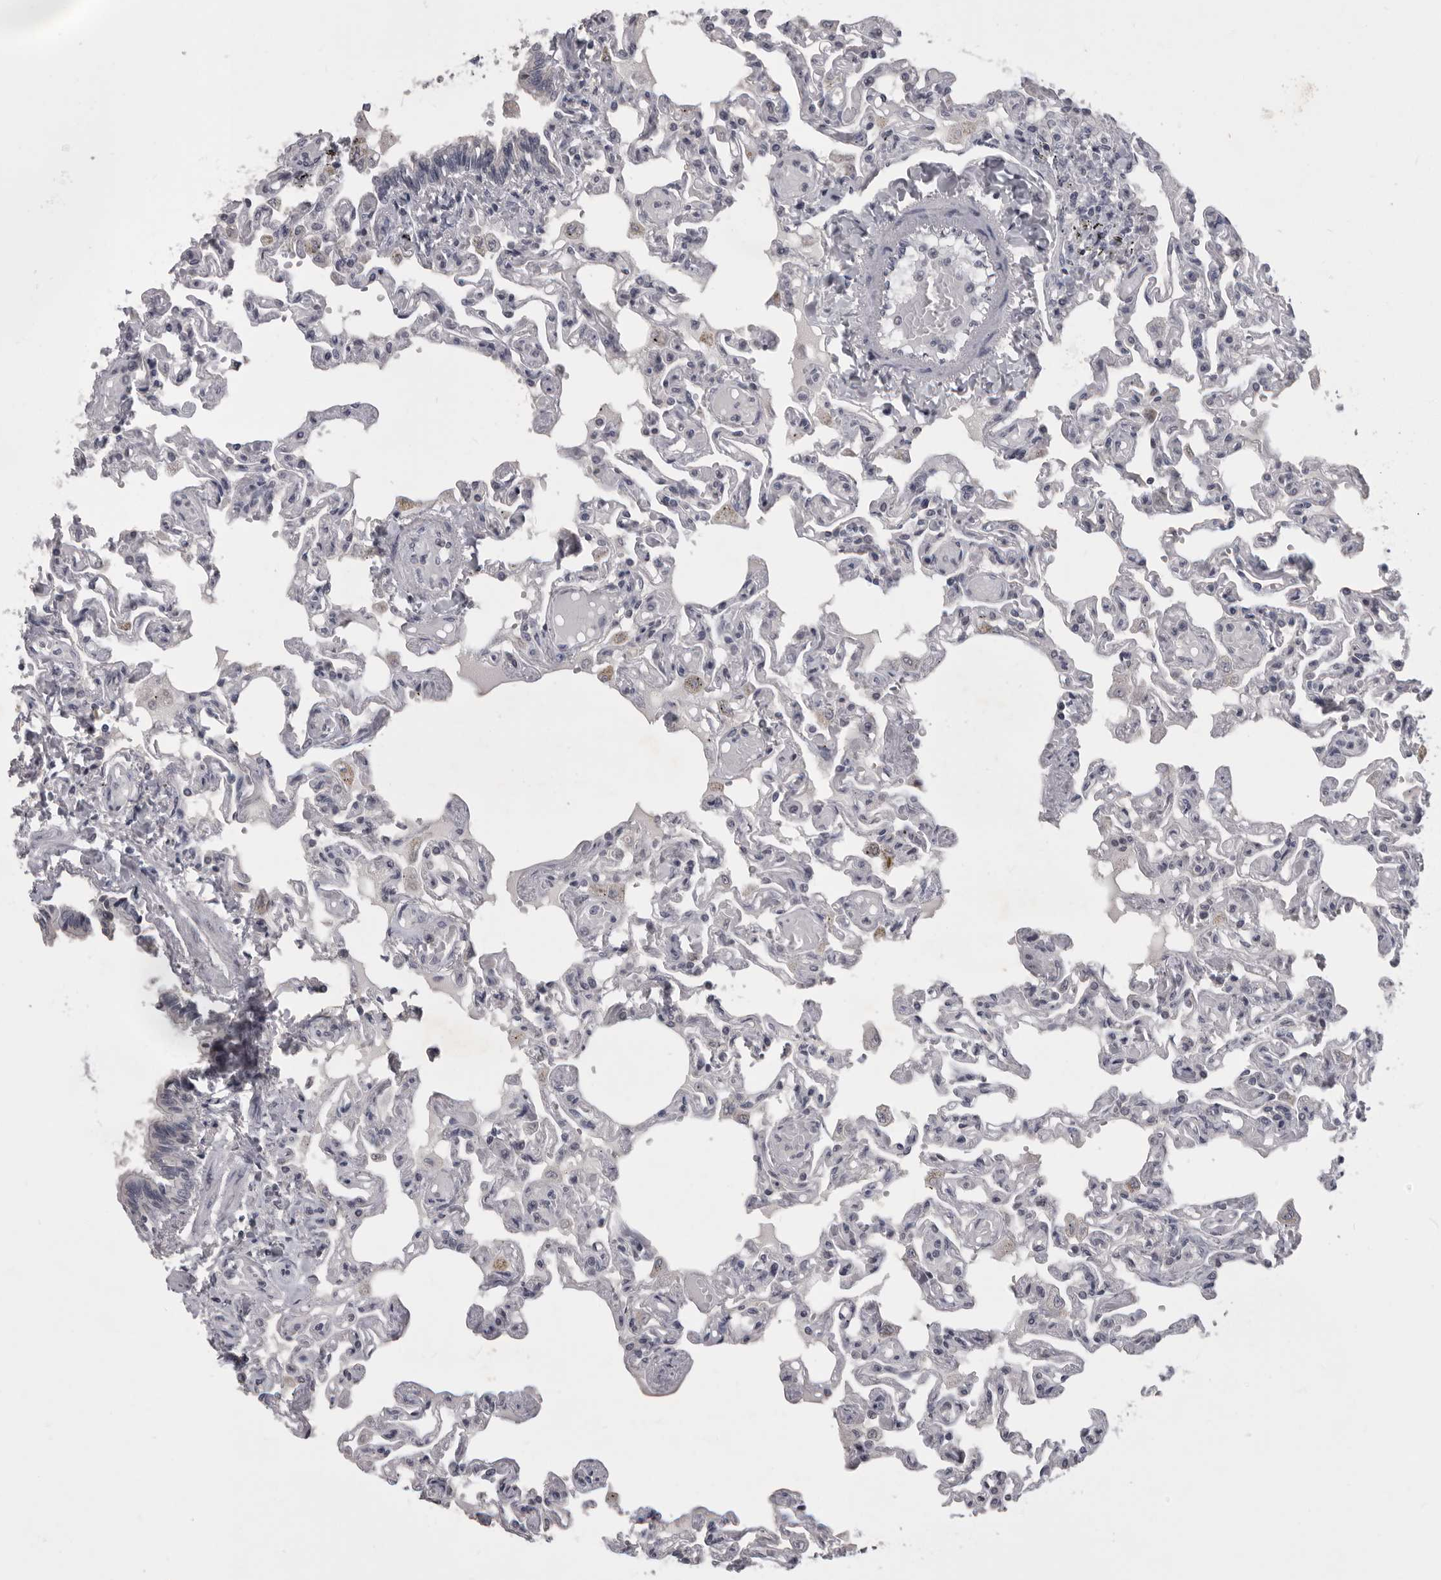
{"staining": {"intensity": "negative", "quantity": "none", "location": "none"}, "tissue": "lung", "cell_type": "Alveolar cells", "image_type": "normal", "snomed": [{"axis": "morphology", "description": "Normal tissue, NOS"}, {"axis": "topography", "description": "Lung"}], "caption": "IHC micrograph of benign lung: human lung stained with DAB demonstrates no significant protein positivity in alveolar cells.", "gene": "MRTO4", "patient": {"sex": "male", "age": 21}}